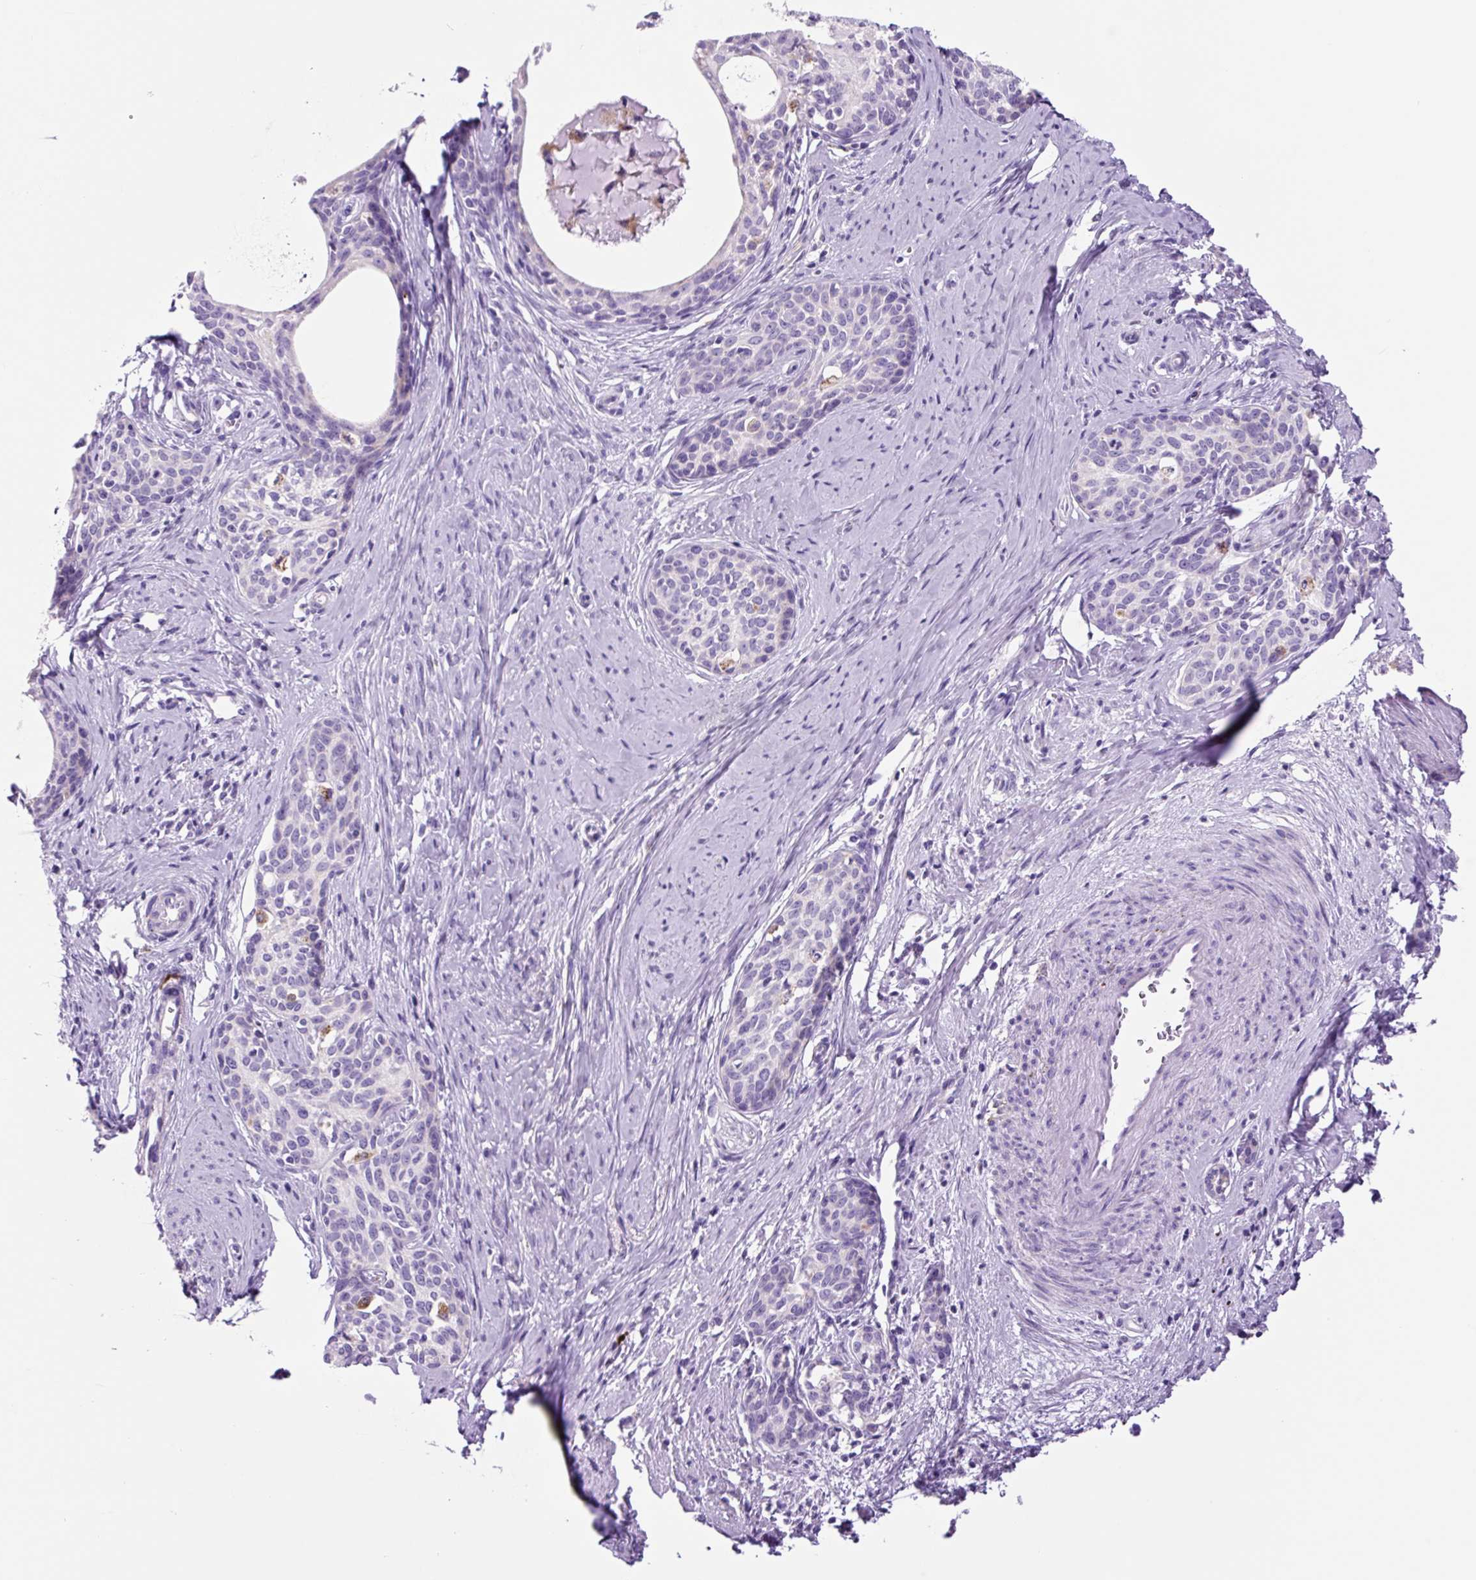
{"staining": {"intensity": "negative", "quantity": "none", "location": "none"}, "tissue": "cervical cancer", "cell_type": "Tumor cells", "image_type": "cancer", "snomed": [{"axis": "morphology", "description": "Squamous cell carcinoma, NOS"}, {"axis": "morphology", "description": "Adenocarcinoma, NOS"}, {"axis": "topography", "description": "Cervix"}], "caption": "Tumor cells show no significant protein expression in cervical squamous cell carcinoma.", "gene": "LCN10", "patient": {"sex": "female", "age": 52}}